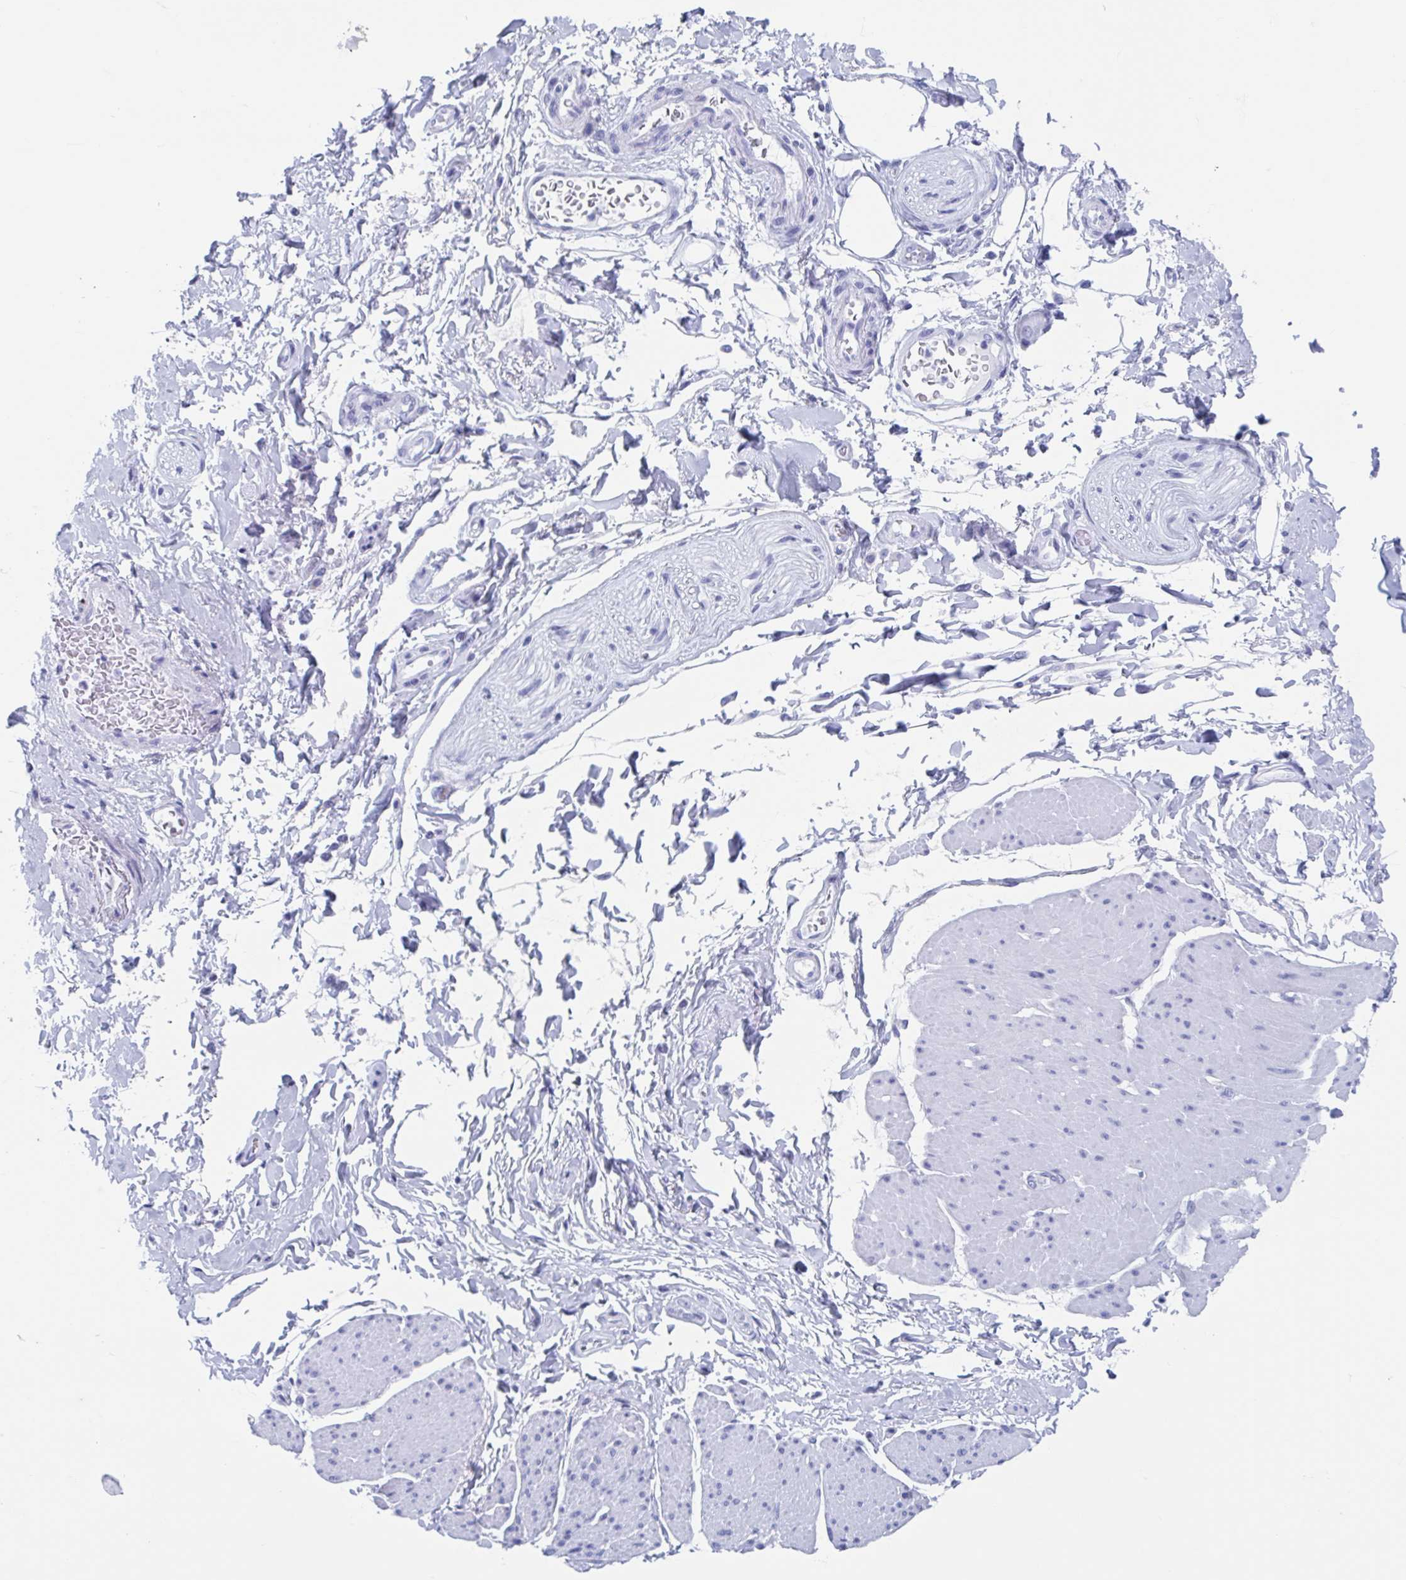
{"staining": {"intensity": "negative", "quantity": "none", "location": "none"}, "tissue": "adipose tissue", "cell_type": "Adipocytes", "image_type": "normal", "snomed": [{"axis": "morphology", "description": "Normal tissue, NOS"}, {"axis": "topography", "description": "Urinary bladder"}, {"axis": "topography", "description": "Peripheral nerve tissue"}], "caption": "Adipocytes are negative for brown protein staining in benign adipose tissue. (DAB immunohistochemistry with hematoxylin counter stain).", "gene": "HDGFL1", "patient": {"sex": "female", "age": 60}}